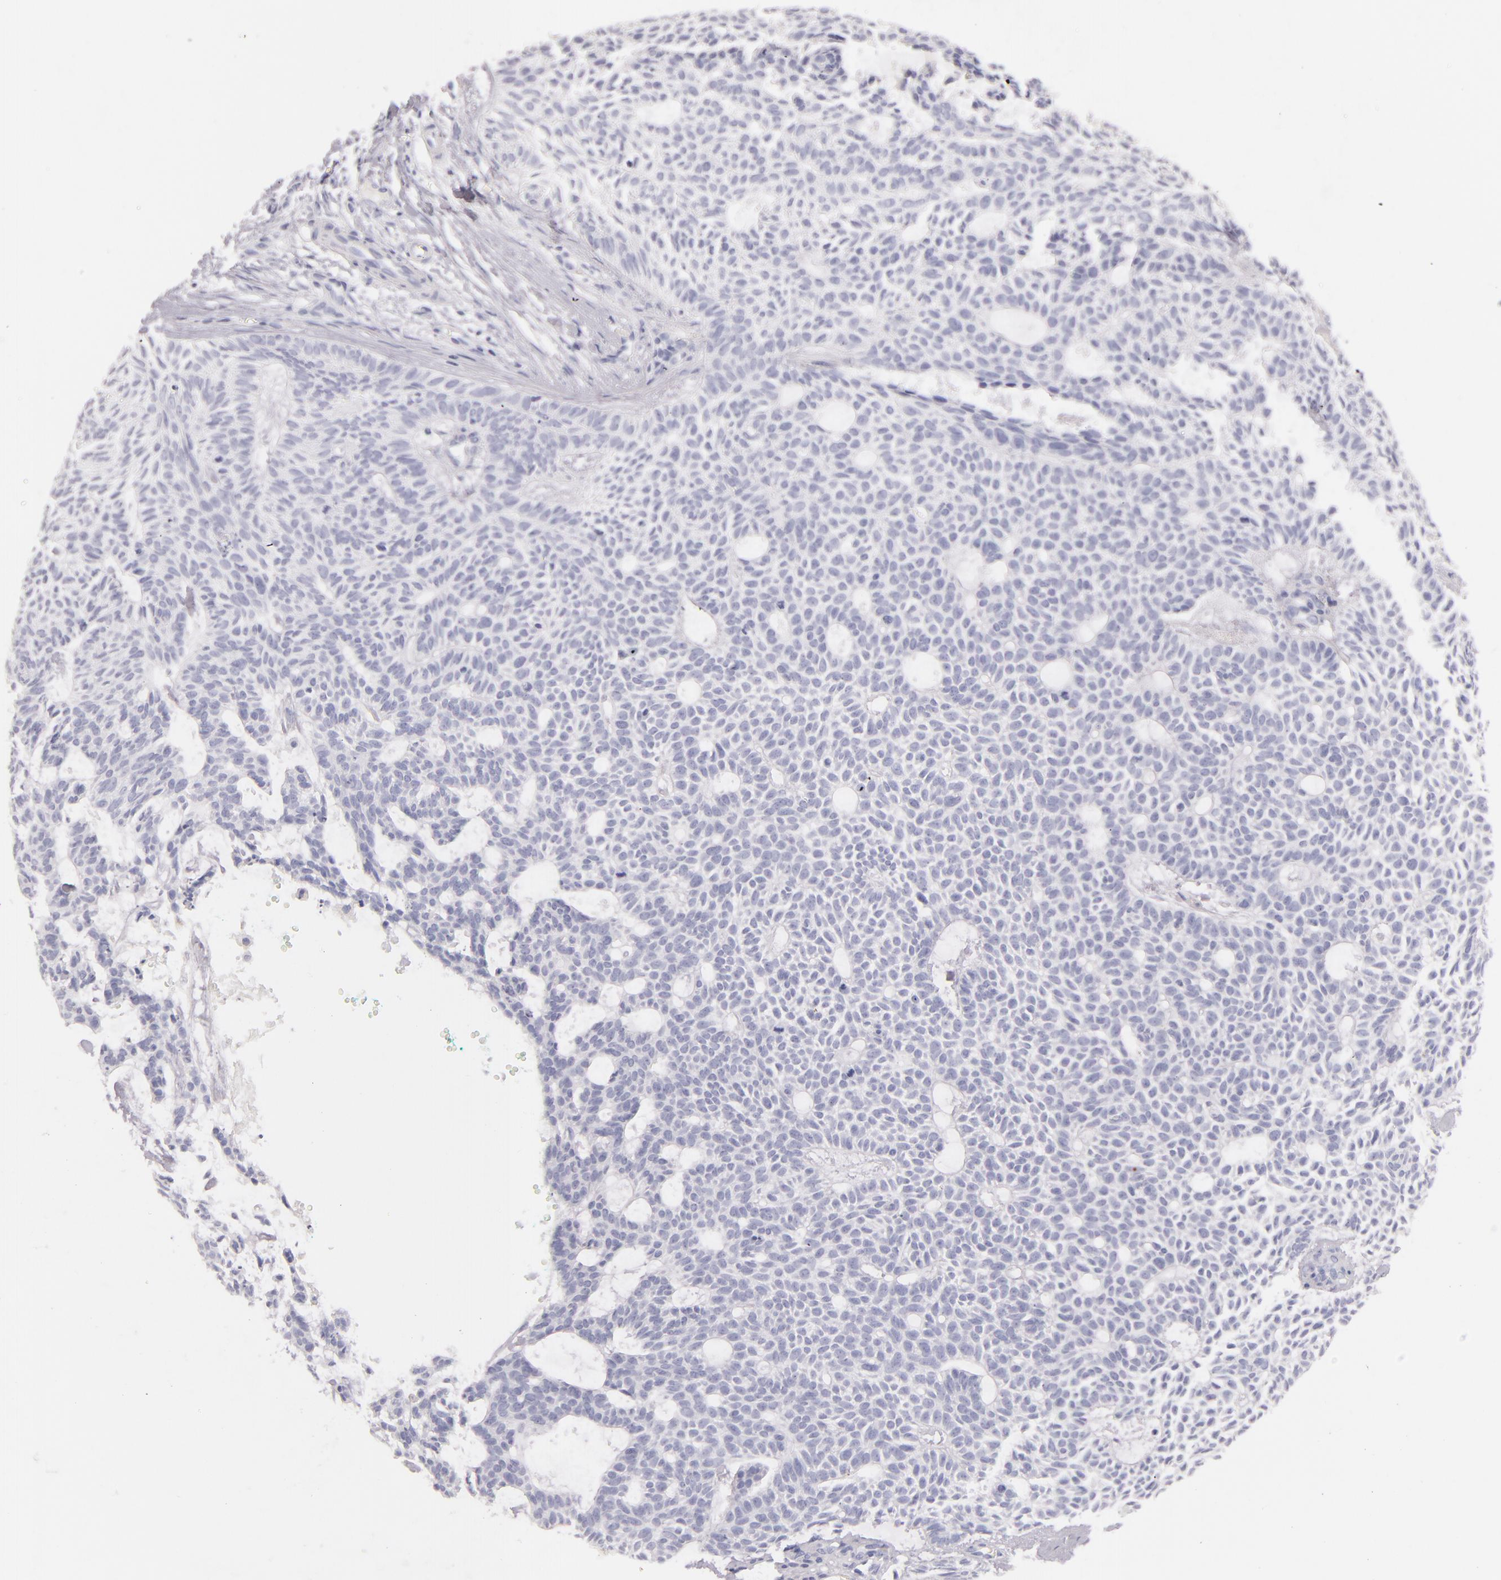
{"staining": {"intensity": "negative", "quantity": "none", "location": "none"}, "tissue": "skin cancer", "cell_type": "Tumor cells", "image_type": "cancer", "snomed": [{"axis": "morphology", "description": "Basal cell carcinoma"}, {"axis": "topography", "description": "Skin"}], "caption": "The IHC micrograph has no significant staining in tumor cells of basal cell carcinoma (skin) tissue. (DAB (3,3'-diaminobenzidine) immunohistochemistry with hematoxylin counter stain).", "gene": "FABP1", "patient": {"sex": "male", "age": 75}}